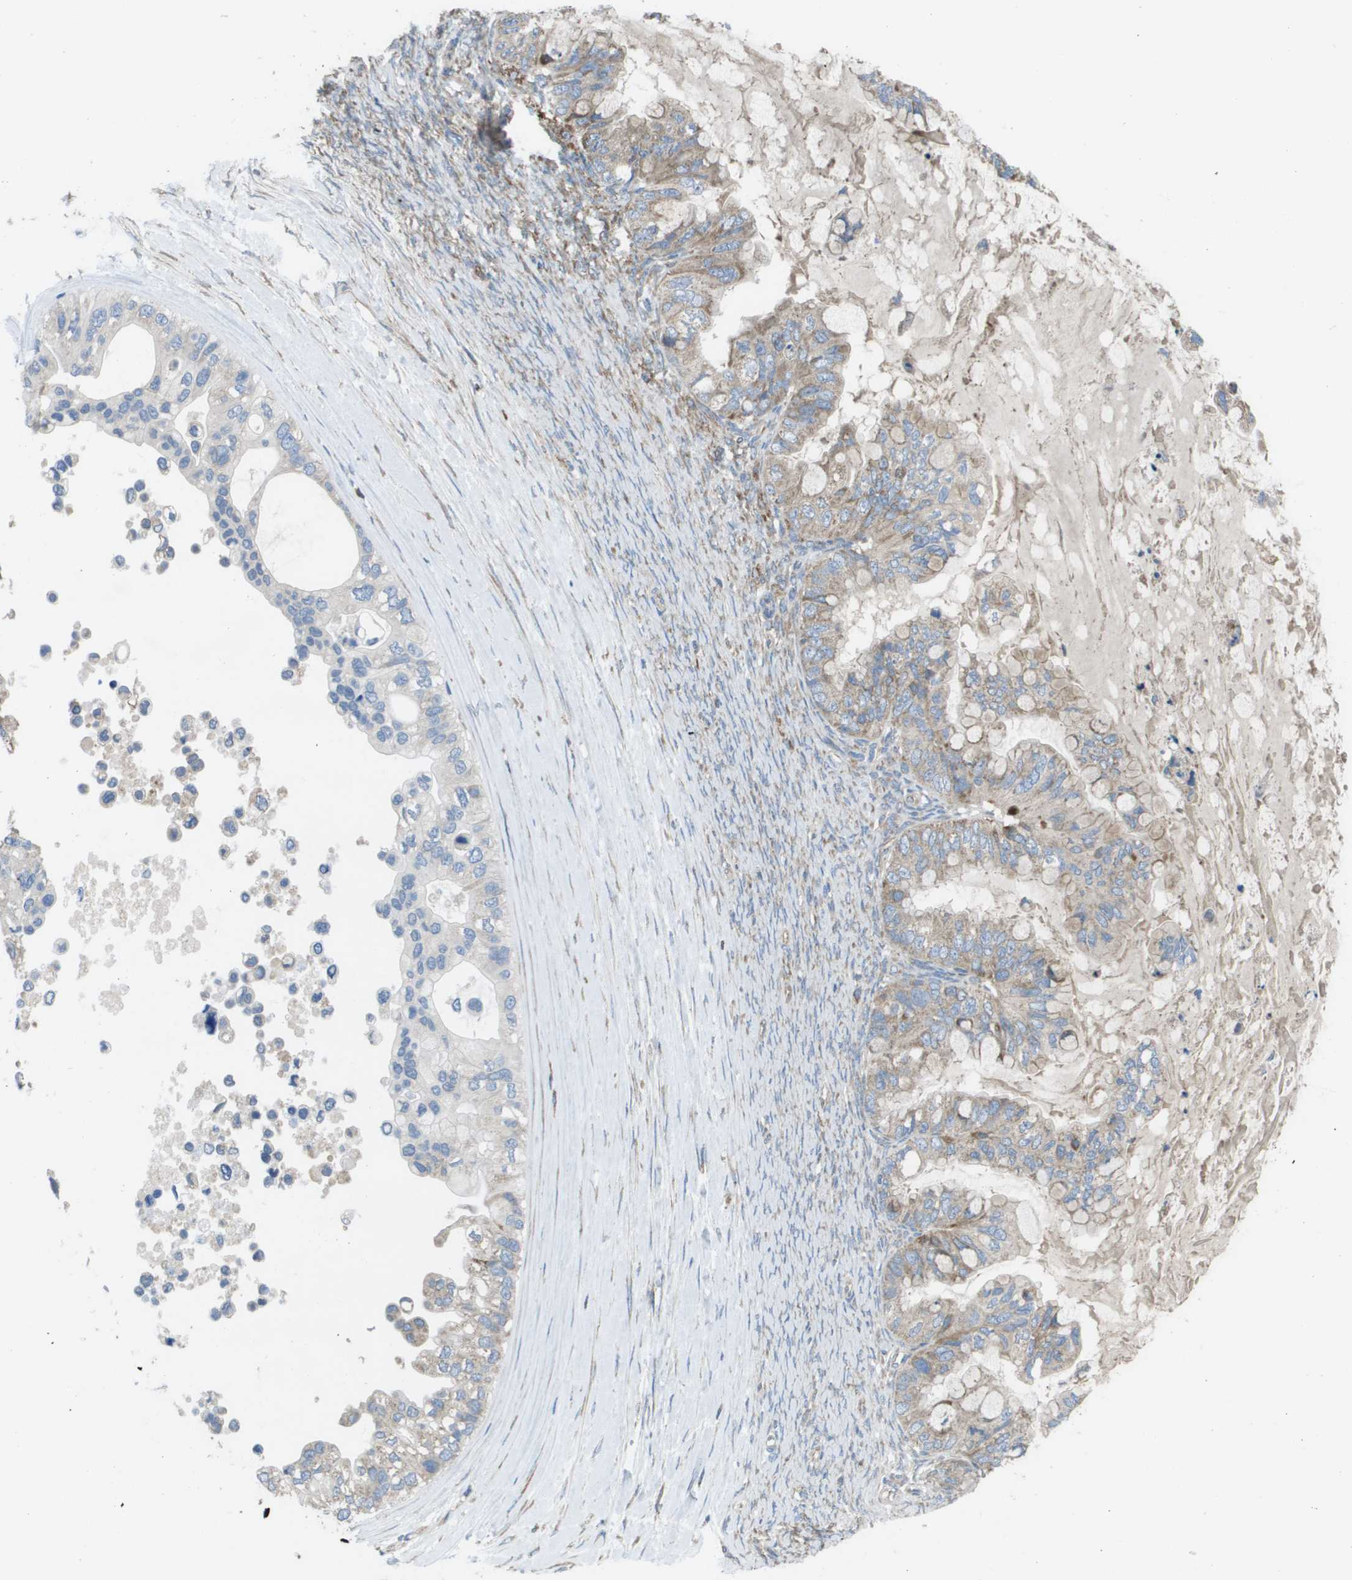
{"staining": {"intensity": "weak", "quantity": ">75%", "location": "cytoplasmic/membranous"}, "tissue": "ovarian cancer", "cell_type": "Tumor cells", "image_type": "cancer", "snomed": [{"axis": "morphology", "description": "Cystadenocarcinoma, mucinous, NOS"}, {"axis": "topography", "description": "Ovary"}], "caption": "A high-resolution photomicrograph shows IHC staining of mucinous cystadenocarcinoma (ovarian), which exhibits weak cytoplasmic/membranous expression in approximately >75% of tumor cells.", "gene": "CLCN2", "patient": {"sex": "female", "age": 80}}